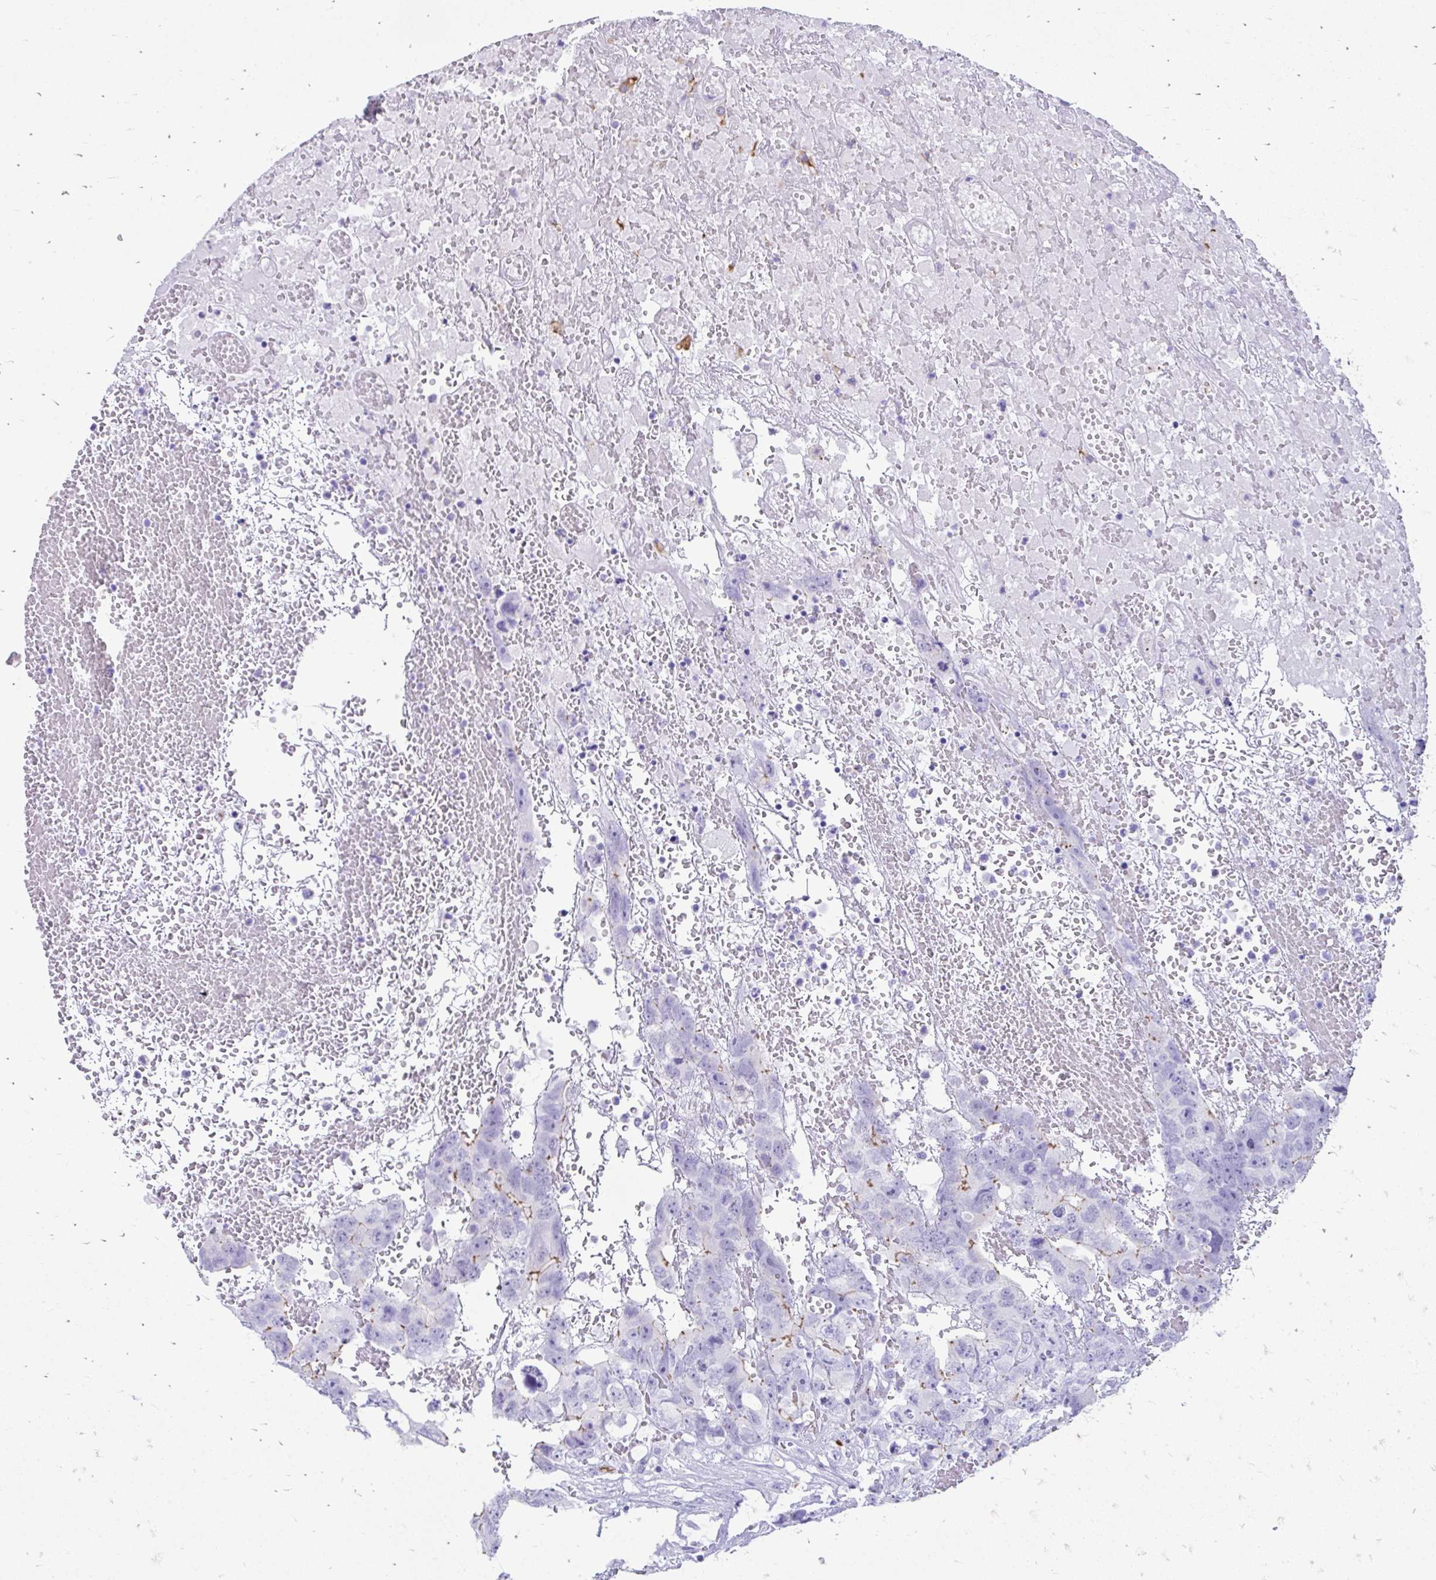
{"staining": {"intensity": "weak", "quantity": "<25%", "location": "cytoplasmic/membranous"}, "tissue": "testis cancer", "cell_type": "Tumor cells", "image_type": "cancer", "snomed": [{"axis": "morphology", "description": "Carcinoma, Embryonal, NOS"}, {"axis": "topography", "description": "Testis"}], "caption": "Tumor cells show no significant protein staining in testis embryonal carcinoma.", "gene": "ZNF699", "patient": {"sex": "male", "age": 45}}